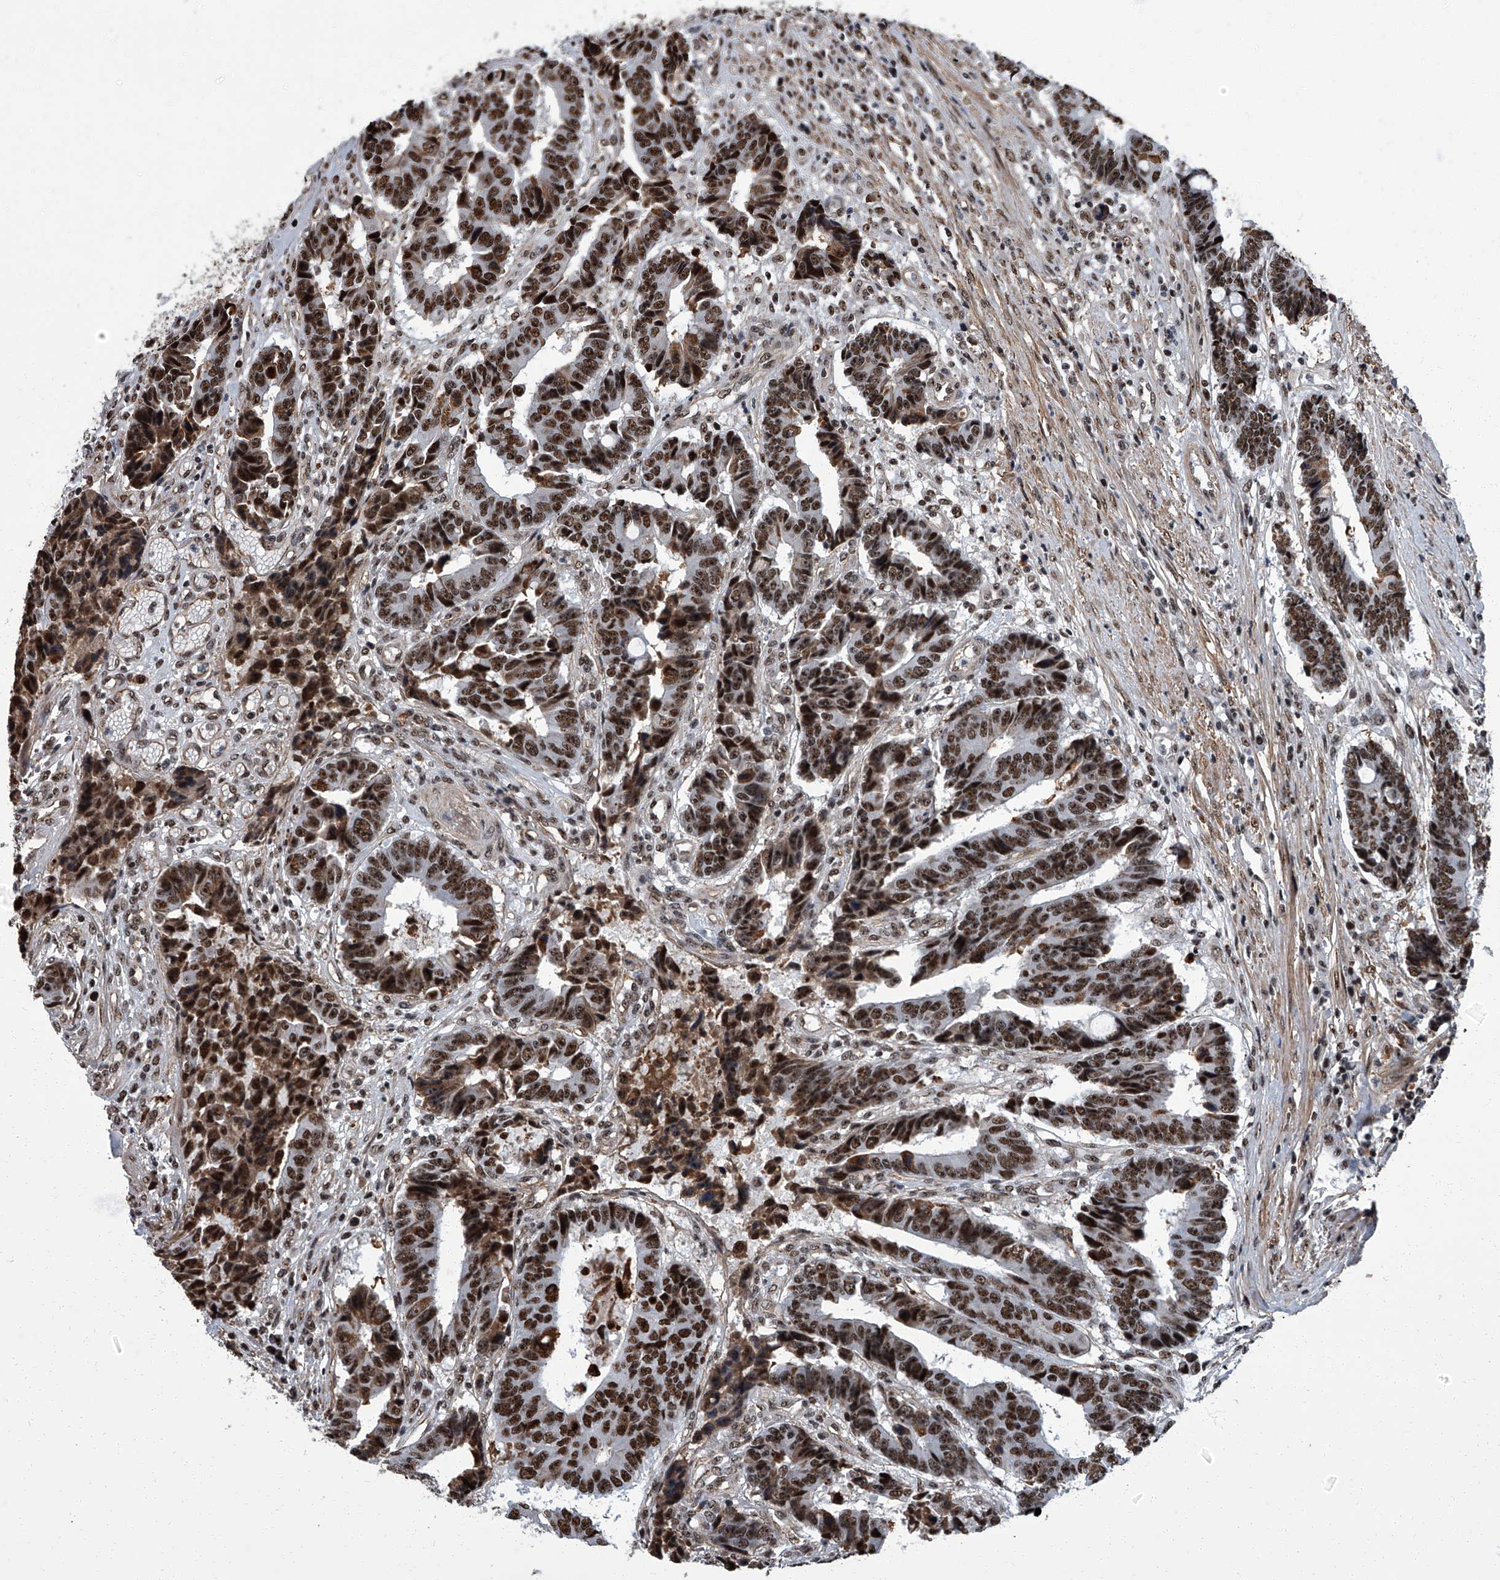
{"staining": {"intensity": "strong", "quantity": ">75%", "location": "nuclear"}, "tissue": "colorectal cancer", "cell_type": "Tumor cells", "image_type": "cancer", "snomed": [{"axis": "morphology", "description": "Adenocarcinoma, NOS"}, {"axis": "topography", "description": "Rectum"}], "caption": "High-power microscopy captured an immunohistochemistry (IHC) histopathology image of adenocarcinoma (colorectal), revealing strong nuclear staining in about >75% of tumor cells.", "gene": "ZNF518B", "patient": {"sex": "male", "age": 84}}